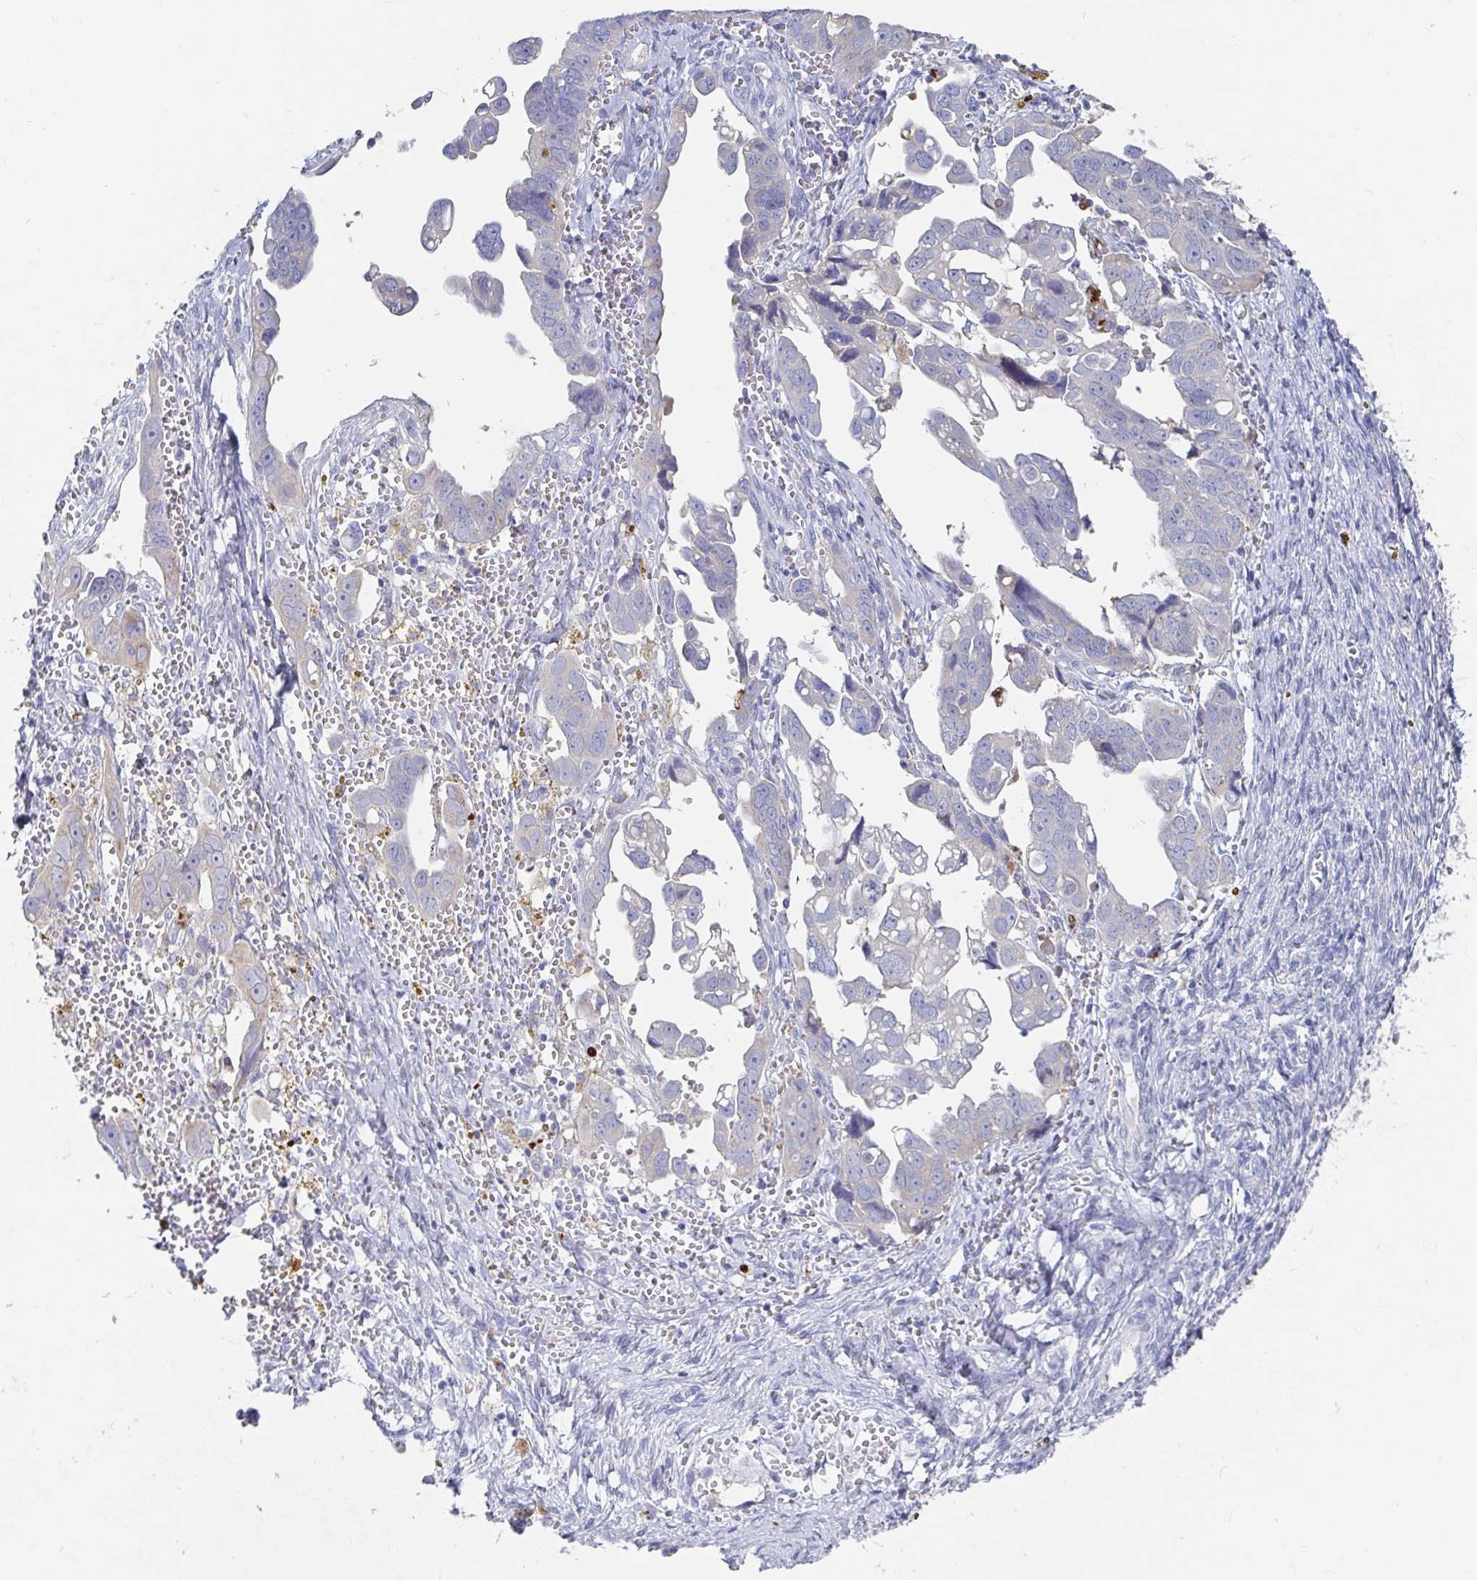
{"staining": {"intensity": "negative", "quantity": "none", "location": "none"}, "tissue": "ovarian cancer", "cell_type": "Tumor cells", "image_type": "cancer", "snomed": [{"axis": "morphology", "description": "Cystadenocarcinoma, serous, NOS"}, {"axis": "topography", "description": "Ovary"}], "caption": "Serous cystadenocarcinoma (ovarian) stained for a protein using IHC exhibits no staining tumor cells.", "gene": "GPR148", "patient": {"sex": "female", "age": 59}}